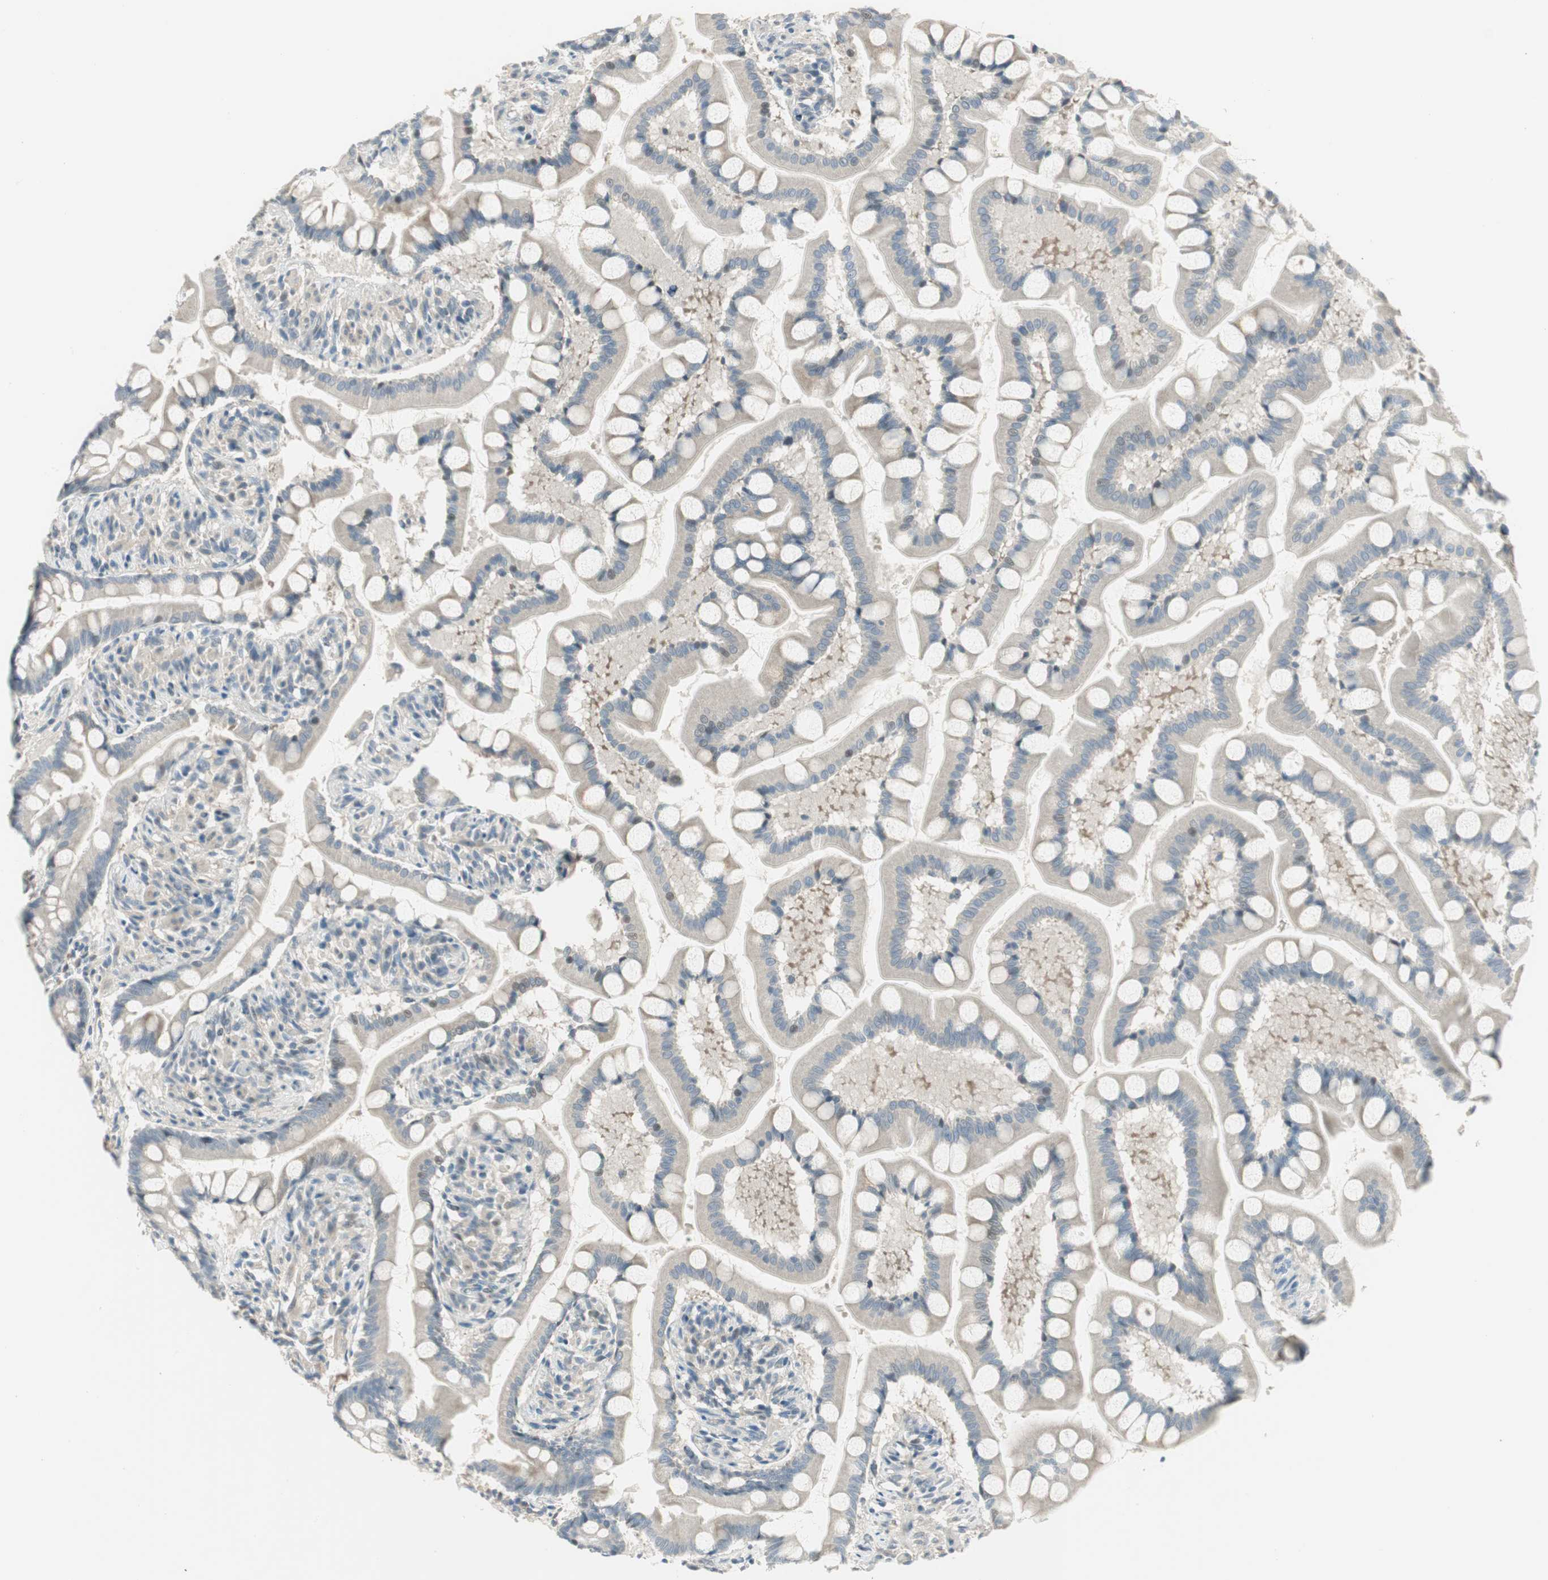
{"staining": {"intensity": "weak", "quantity": "25%-75%", "location": "cytoplasmic/membranous"}, "tissue": "small intestine", "cell_type": "Glandular cells", "image_type": "normal", "snomed": [{"axis": "morphology", "description": "Normal tissue, NOS"}, {"axis": "topography", "description": "Small intestine"}], "caption": "Glandular cells exhibit low levels of weak cytoplasmic/membranous positivity in approximately 25%-75% of cells in benign small intestine.", "gene": "PCDHB15", "patient": {"sex": "male", "age": 41}}